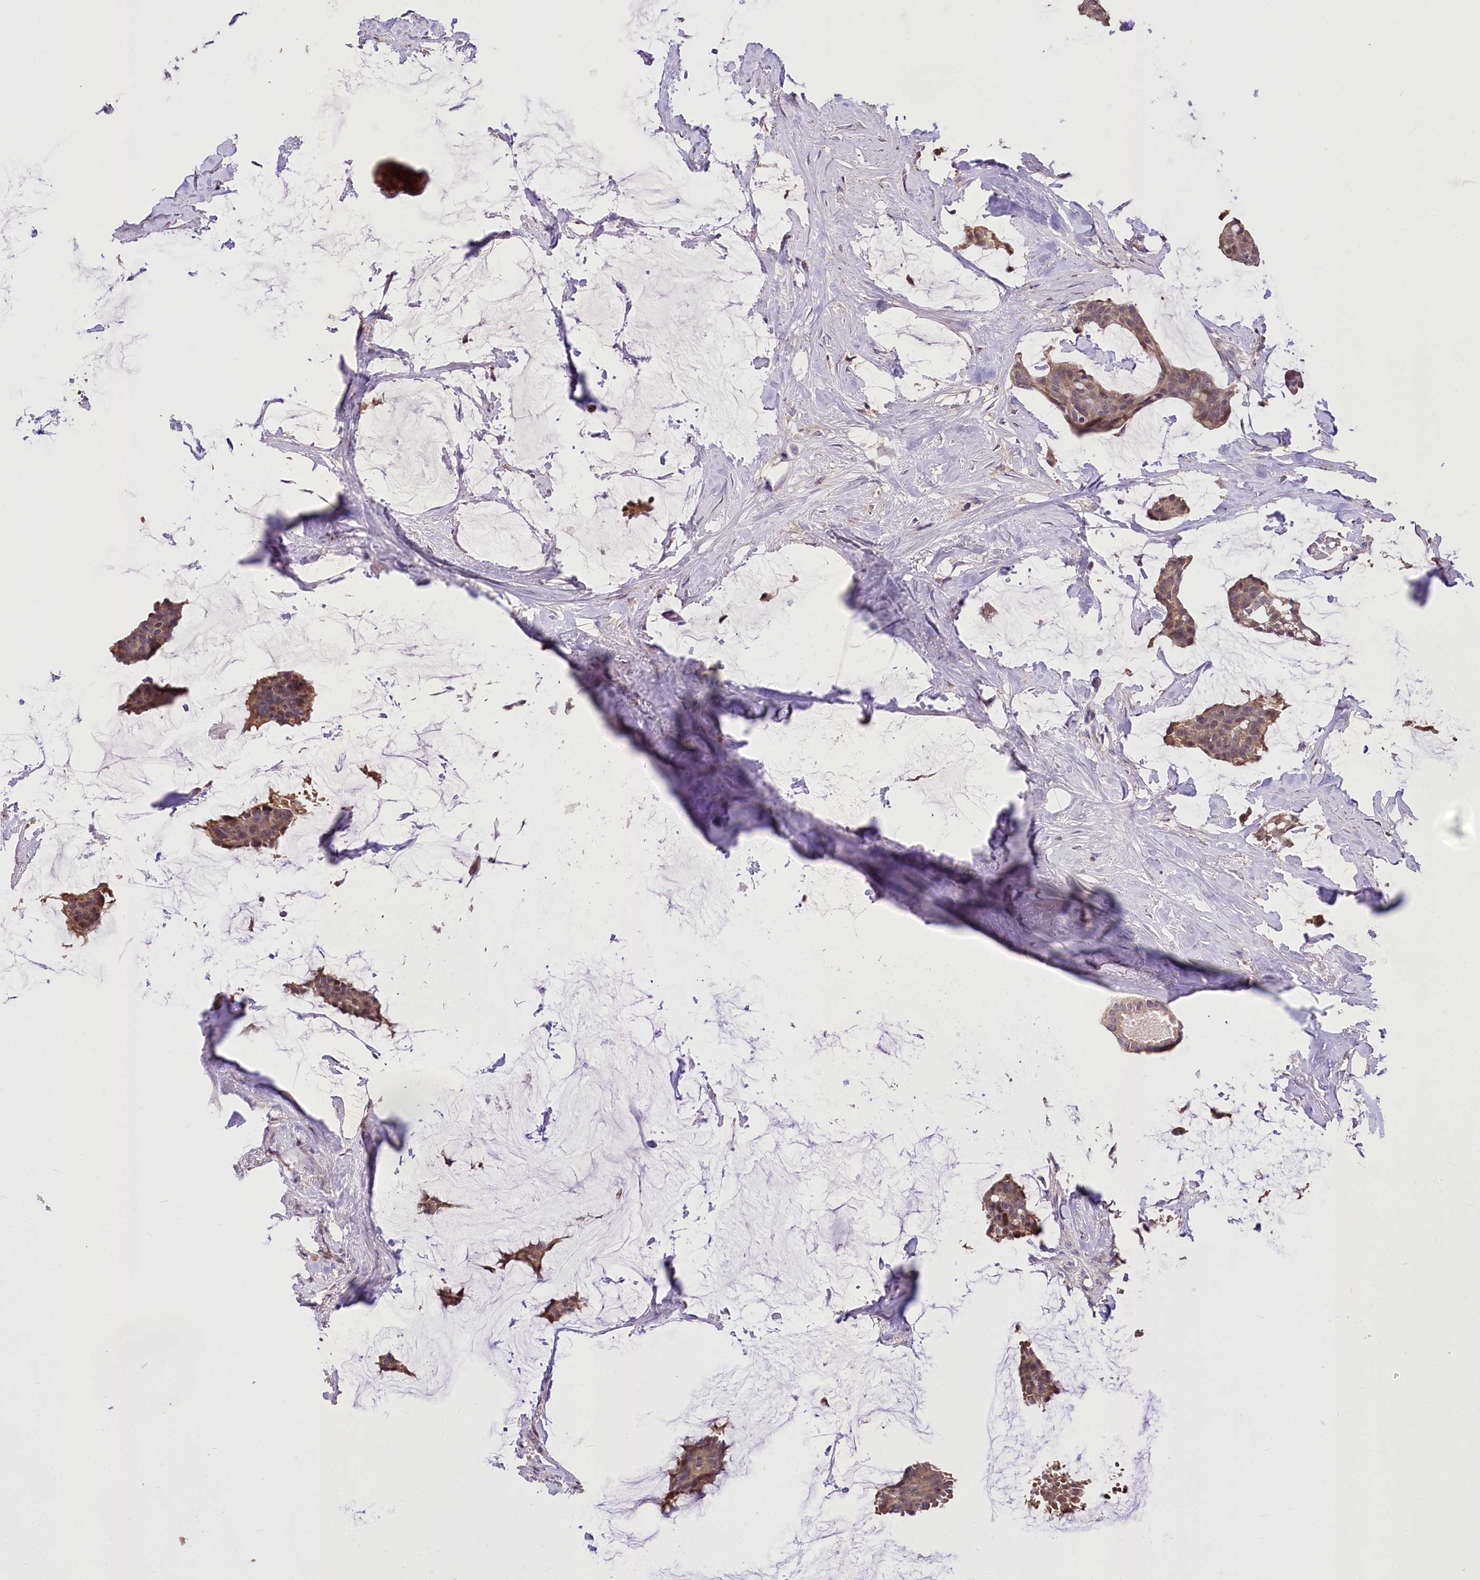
{"staining": {"intensity": "weak", "quantity": "25%-75%", "location": "cytoplasmic/membranous,nuclear"}, "tissue": "breast cancer", "cell_type": "Tumor cells", "image_type": "cancer", "snomed": [{"axis": "morphology", "description": "Duct carcinoma"}, {"axis": "topography", "description": "Breast"}], "caption": "Immunohistochemical staining of human breast cancer reveals low levels of weak cytoplasmic/membranous and nuclear positivity in about 25%-75% of tumor cells. The staining was performed using DAB (3,3'-diaminobenzidine), with brown indicating positive protein expression. Nuclei are stained blue with hematoxylin.", "gene": "SERGEF", "patient": {"sex": "female", "age": 93}}